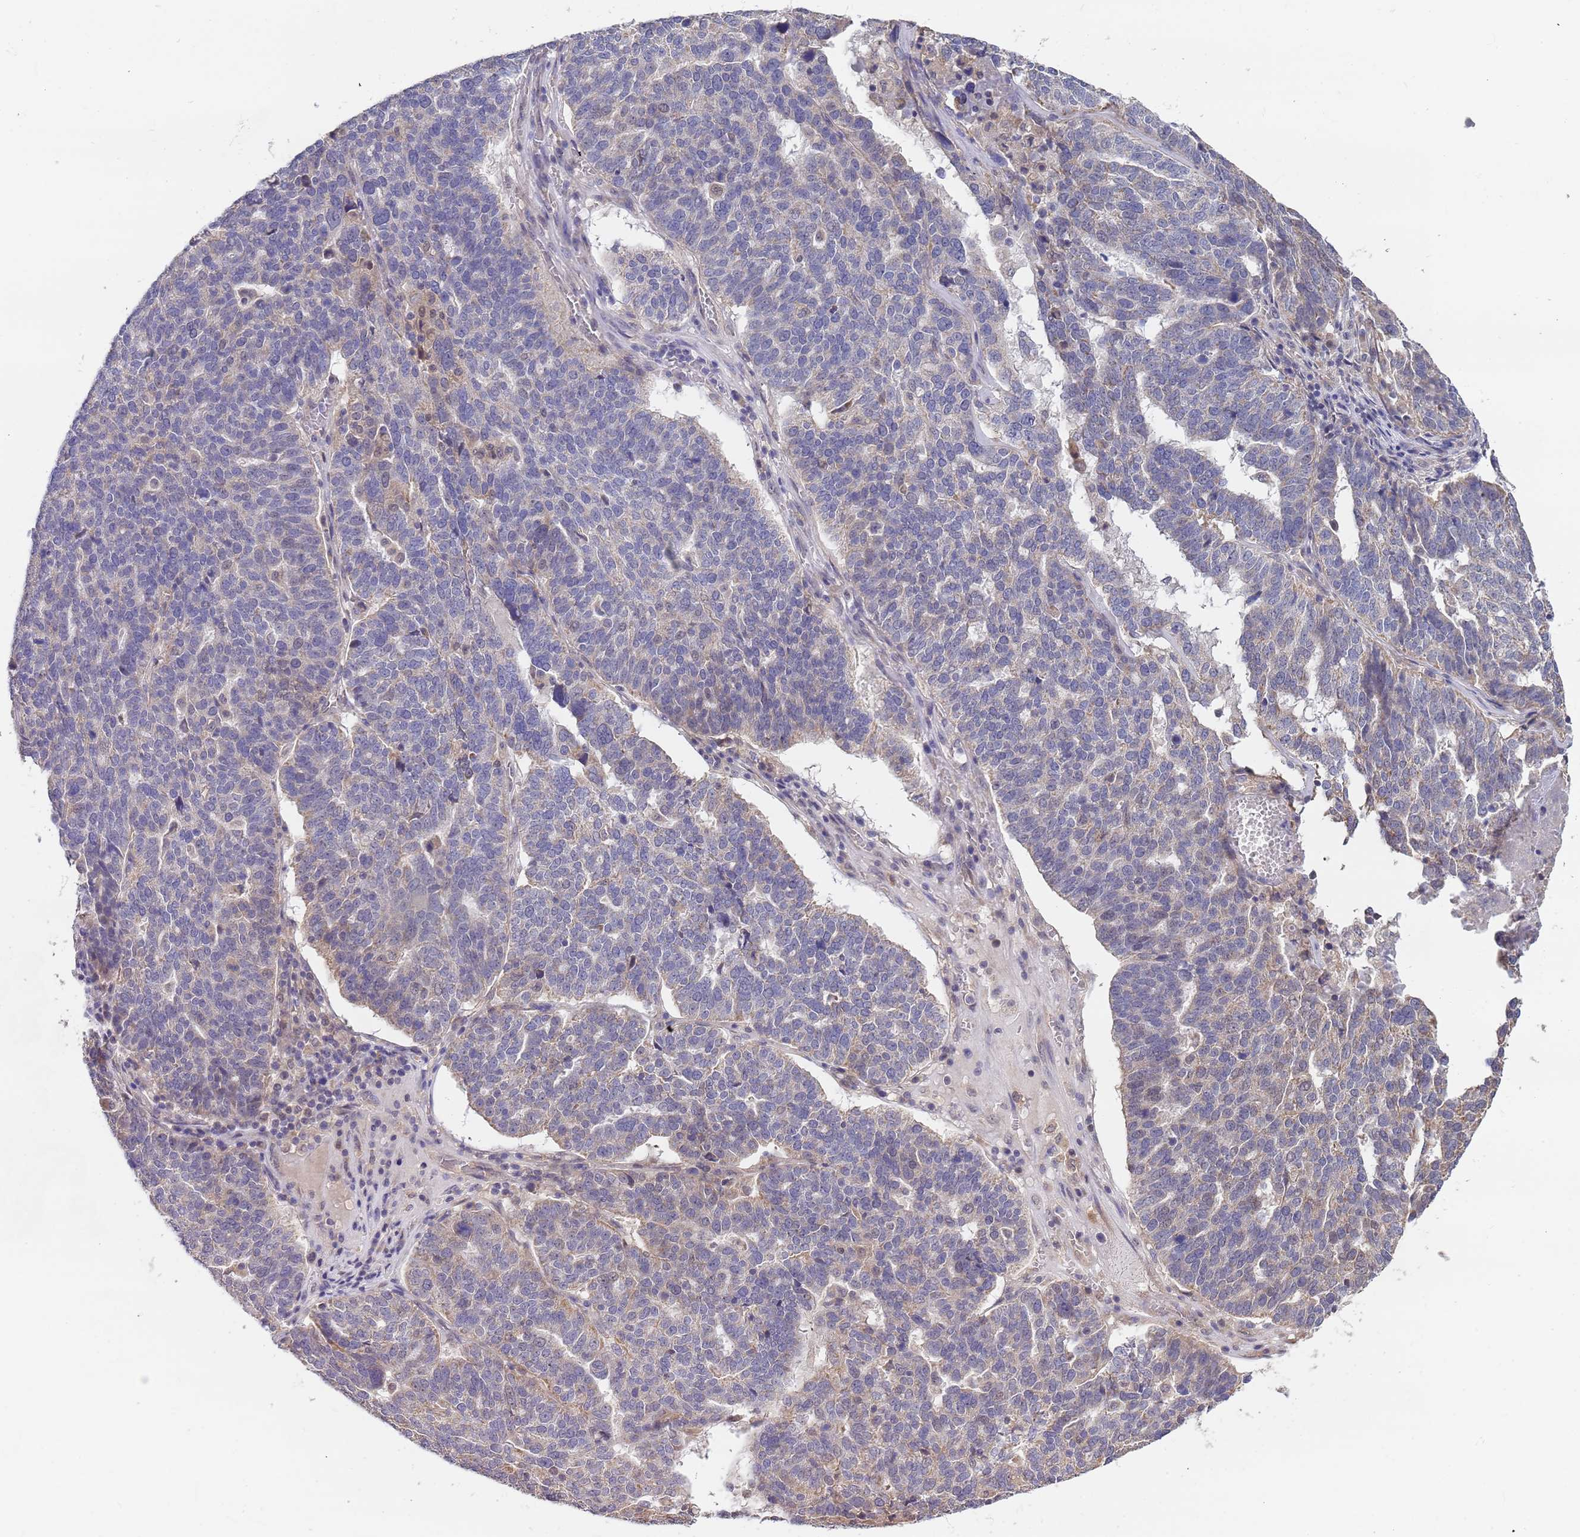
{"staining": {"intensity": "weak", "quantity": "<25%", "location": "cytoplasmic/membranous"}, "tissue": "ovarian cancer", "cell_type": "Tumor cells", "image_type": "cancer", "snomed": [{"axis": "morphology", "description": "Cystadenocarcinoma, serous, NOS"}, {"axis": "topography", "description": "Ovary"}], "caption": "A photomicrograph of human ovarian cancer is negative for staining in tumor cells.", "gene": "TMEM64", "patient": {"sex": "female", "age": 59}}